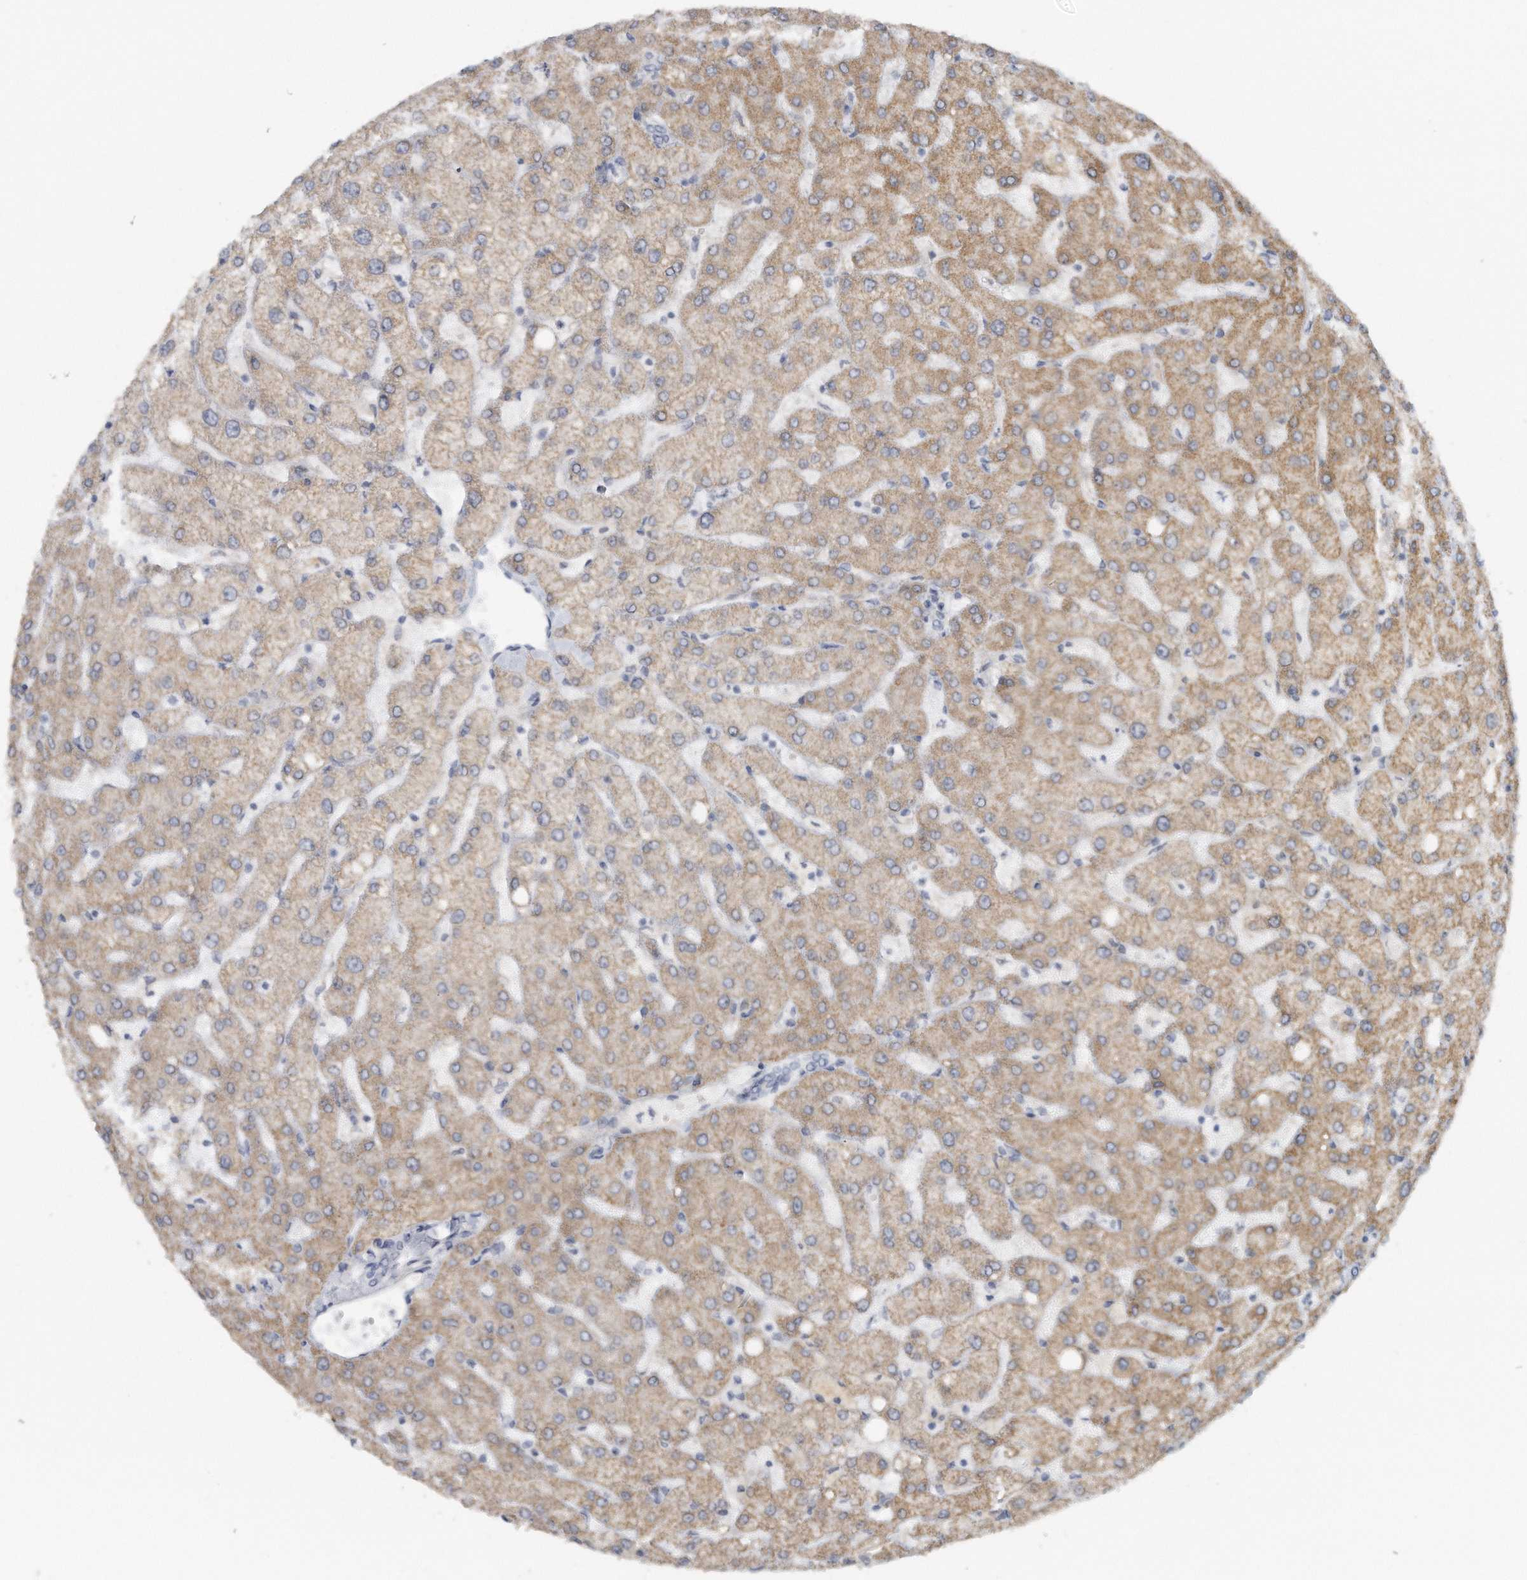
{"staining": {"intensity": "negative", "quantity": "none", "location": "none"}, "tissue": "liver", "cell_type": "Cholangiocytes", "image_type": "normal", "snomed": [{"axis": "morphology", "description": "Normal tissue, NOS"}, {"axis": "topography", "description": "Liver"}], "caption": "This is an IHC photomicrograph of benign human liver. There is no positivity in cholangiocytes.", "gene": "DDX43", "patient": {"sex": "female", "age": 54}}